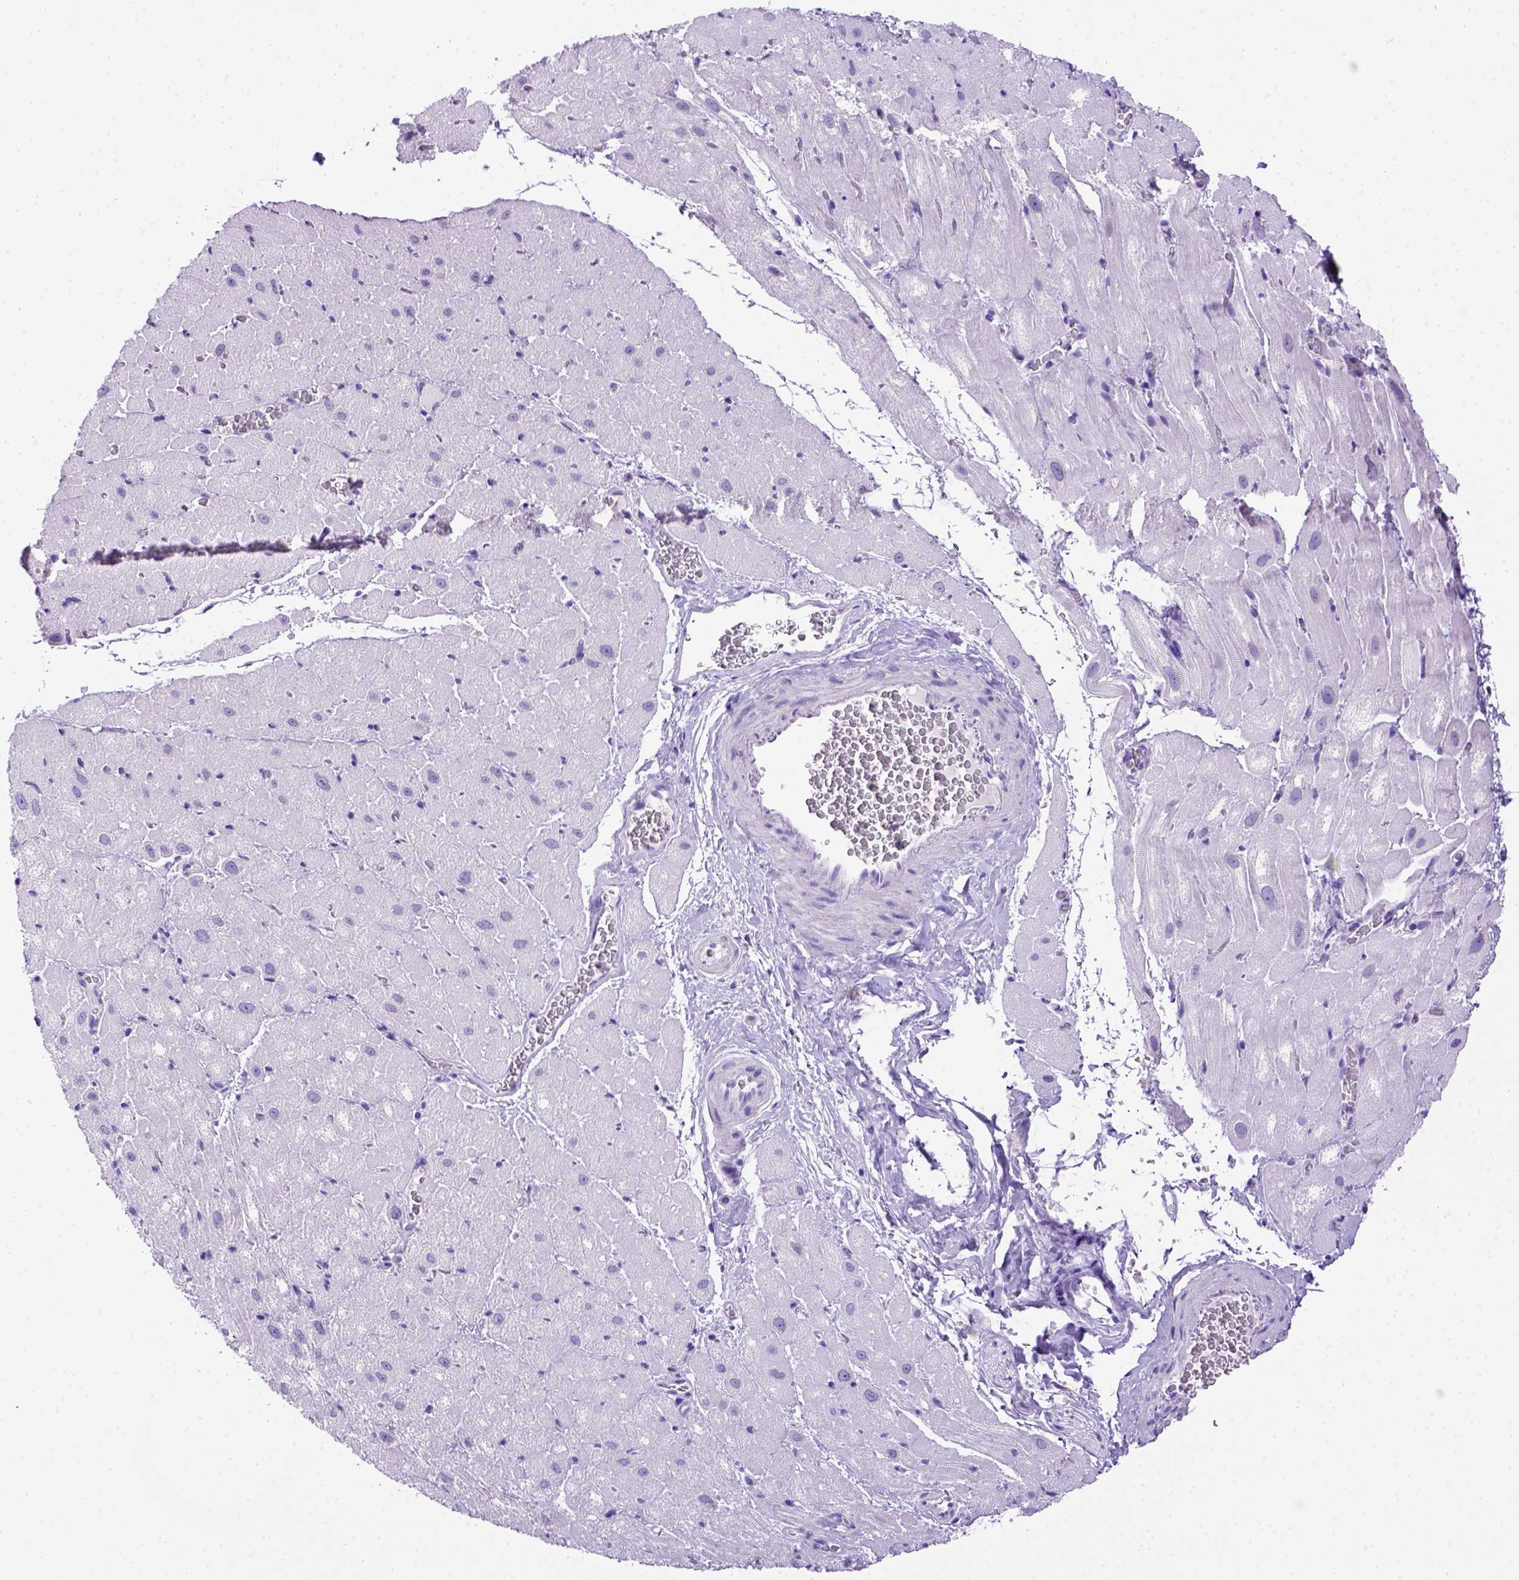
{"staining": {"intensity": "negative", "quantity": "none", "location": "none"}, "tissue": "heart muscle", "cell_type": "Cardiomyocytes", "image_type": "normal", "snomed": [{"axis": "morphology", "description": "Normal tissue, NOS"}, {"axis": "topography", "description": "Heart"}], "caption": "Immunohistochemistry photomicrograph of normal heart muscle stained for a protein (brown), which exhibits no positivity in cardiomyocytes. (DAB (3,3'-diaminobenzidine) IHC, high magnification).", "gene": "PTGES", "patient": {"sex": "male", "age": 61}}